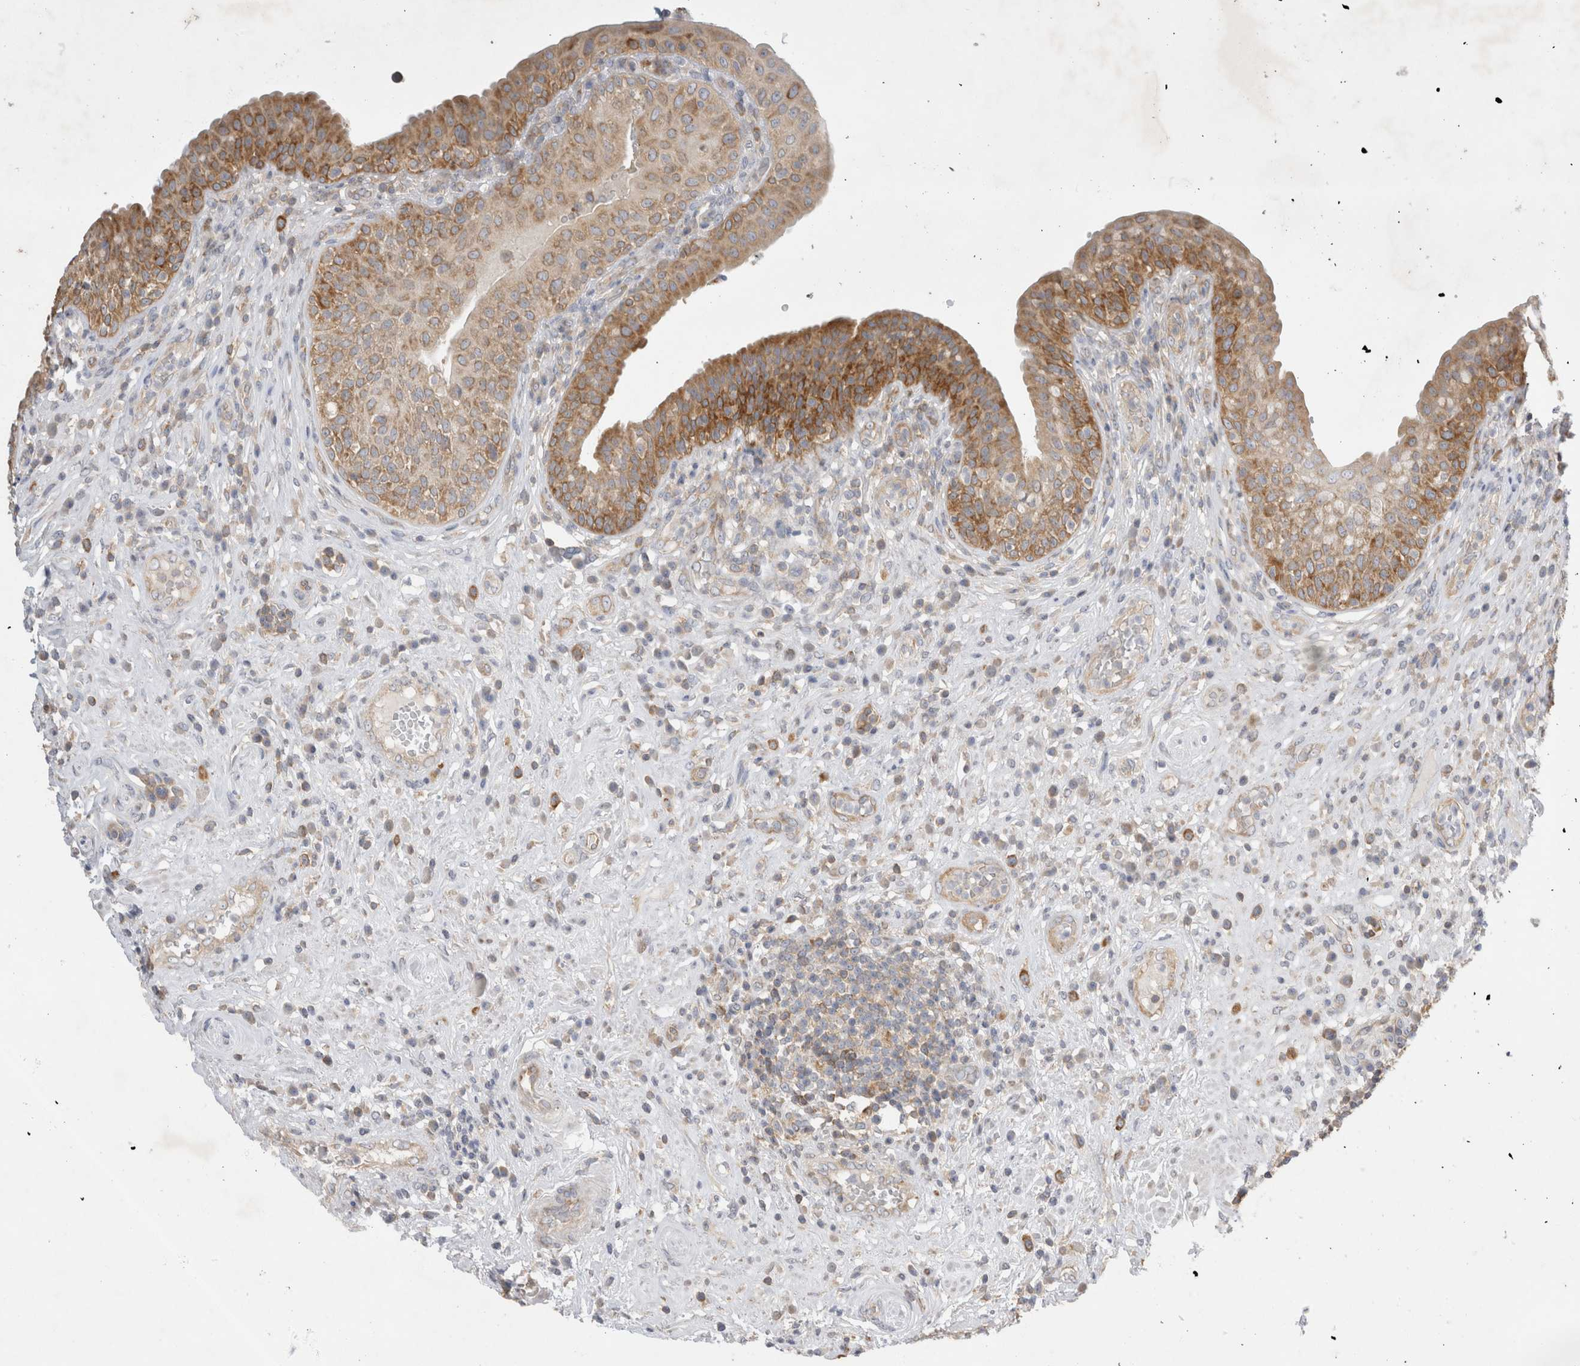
{"staining": {"intensity": "moderate", "quantity": ">75%", "location": "cytoplasmic/membranous"}, "tissue": "urinary bladder", "cell_type": "Urothelial cells", "image_type": "normal", "snomed": [{"axis": "morphology", "description": "Normal tissue, NOS"}, {"axis": "topography", "description": "Urinary bladder"}], "caption": "Brown immunohistochemical staining in normal urinary bladder shows moderate cytoplasmic/membranous expression in about >75% of urothelial cells.", "gene": "ZNF23", "patient": {"sex": "female", "age": 62}}